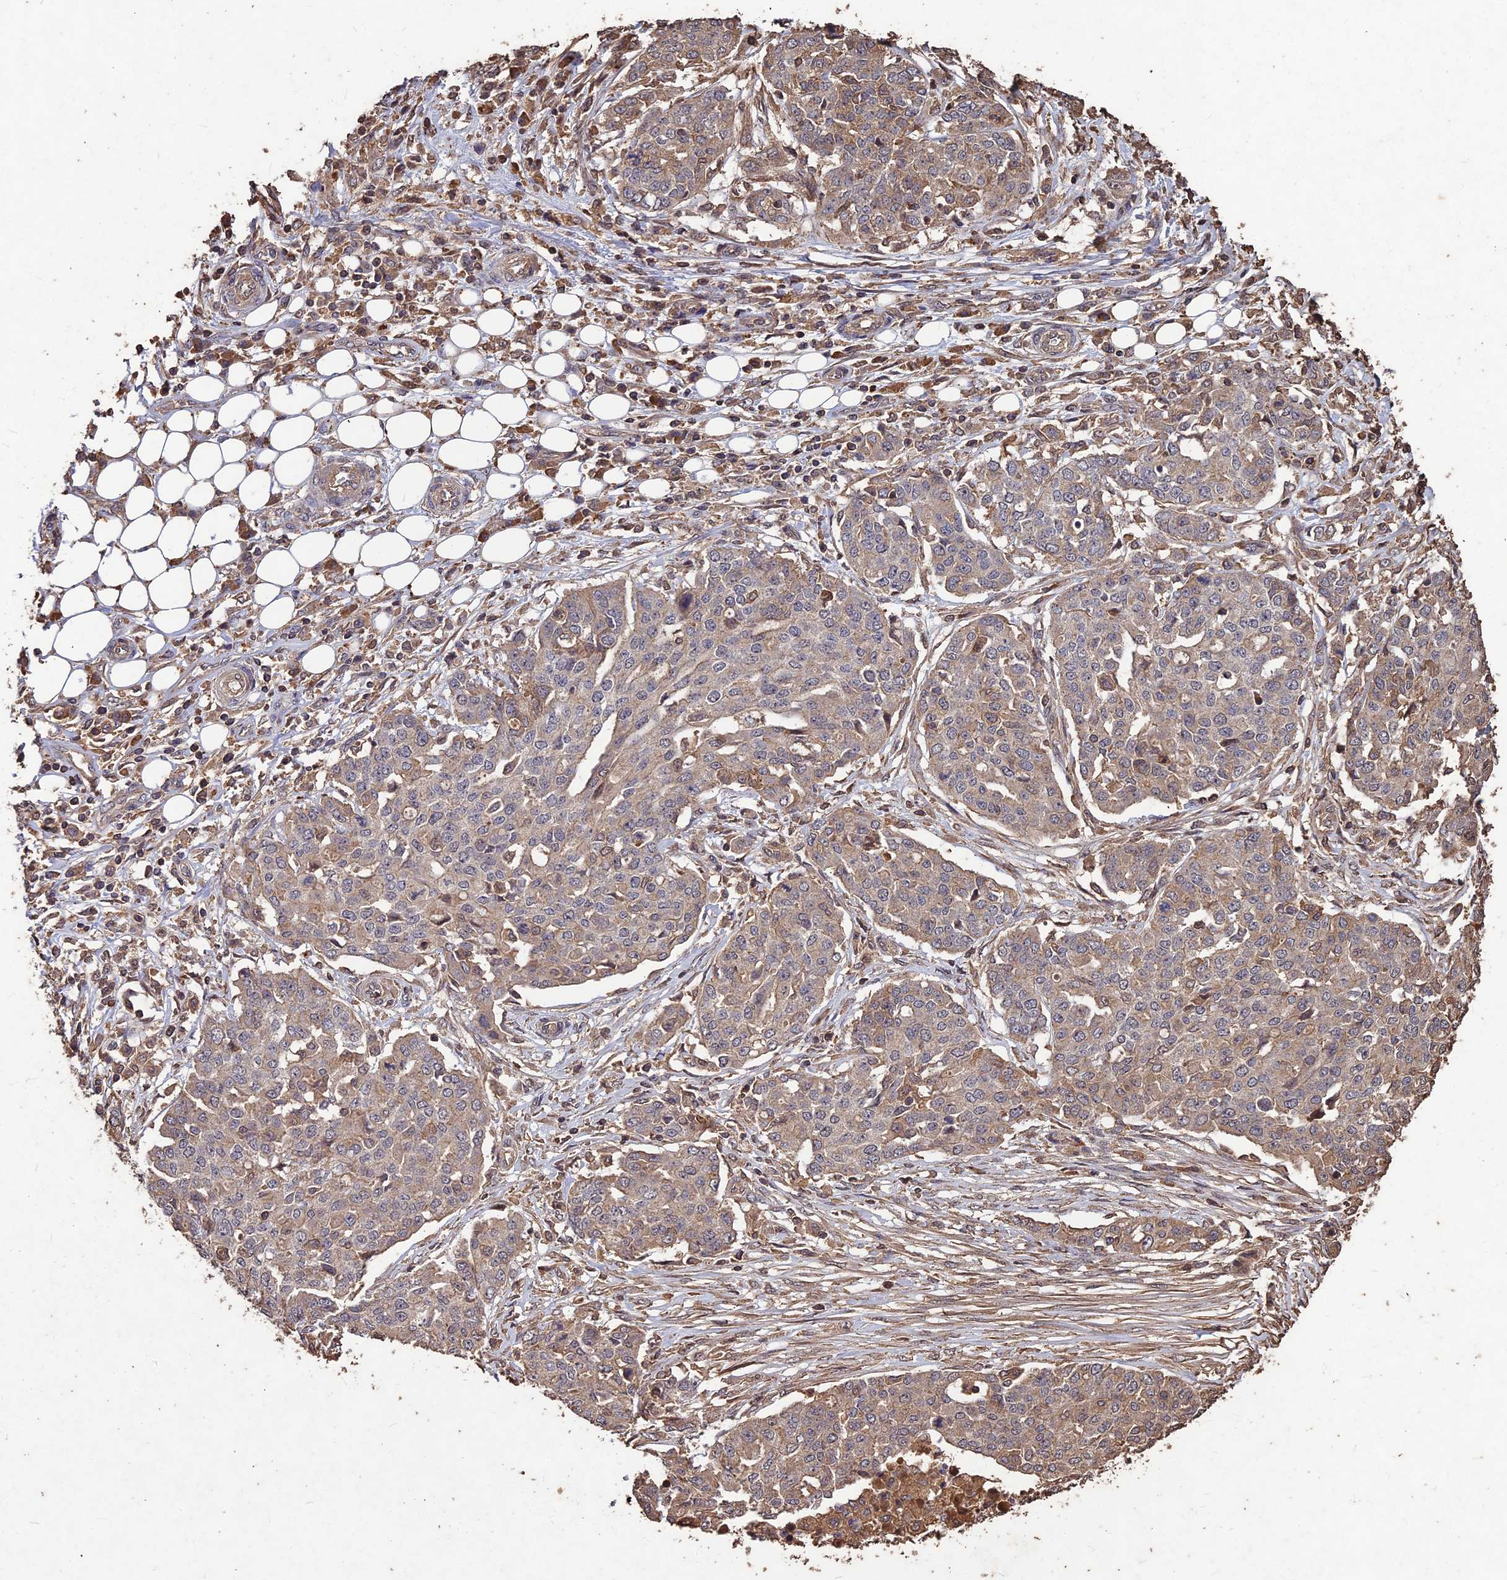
{"staining": {"intensity": "moderate", "quantity": ">75%", "location": "cytoplasmic/membranous"}, "tissue": "ovarian cancer", "cell_type": "Tumor cells", "image_type": "cancer", "snomed": [{"axis": "morphology", "description": "Cystadenocarcinoma, serous, NOS"}, {"axis": "topography", "description": "Soft tissue"}, {"axis": "topography", "description": "Ovary"}], "caption": "This is an image of IHC staining of serous cystadenocarcinoma (ovarian), which shows moderate positivity in the cytoplasmic/membranous of tumor cells.", "gene": "SYMPK", "patient": {"sex": "female", "age": 57}}